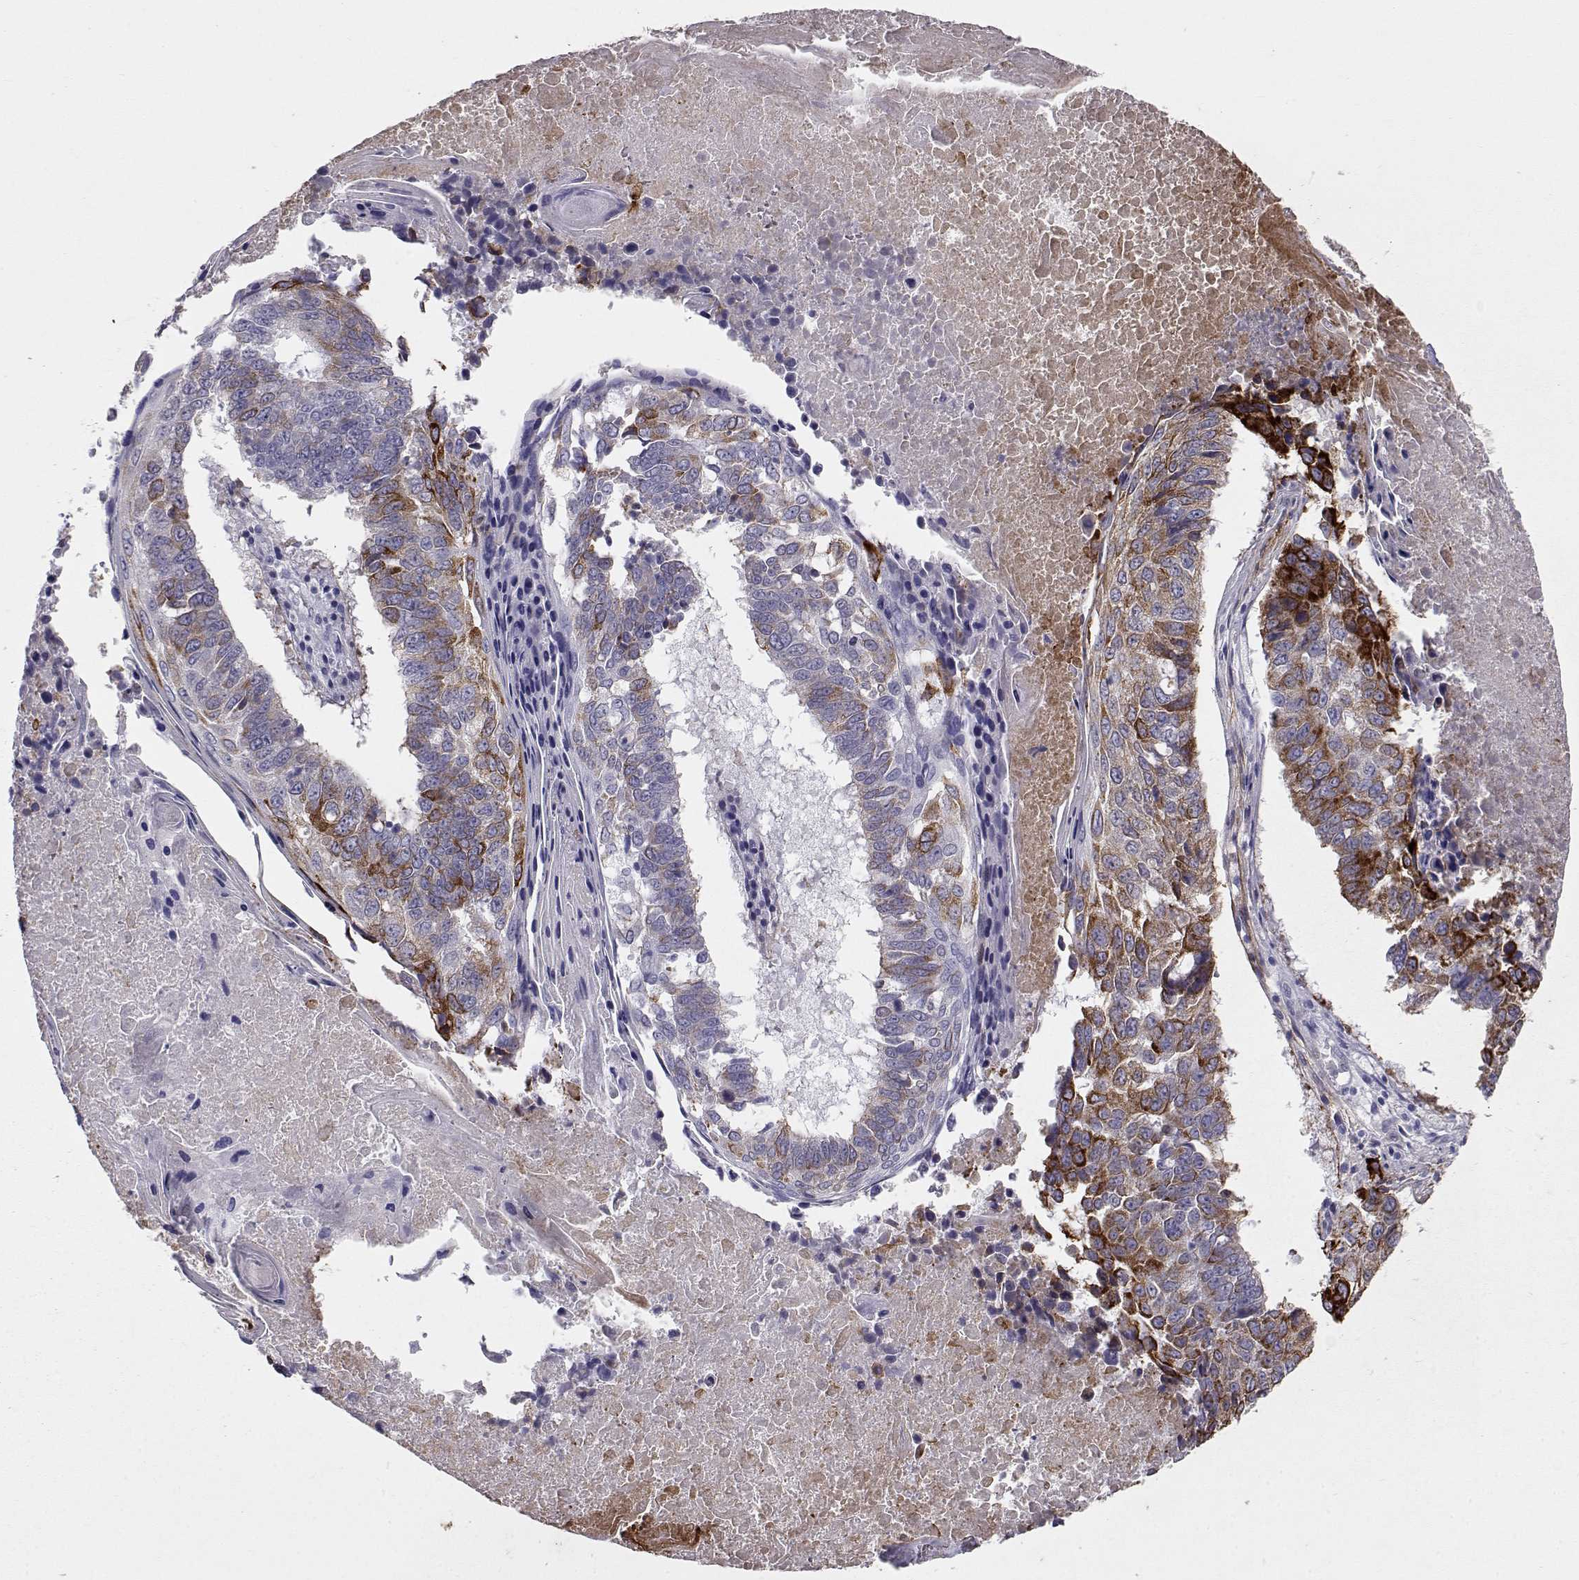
{"staining": {"intensity": "strong", "quantity": "<25%", "location": "cytoplasmic/membranous"}, "tissue": "lung cancer", "cell_type": "Tumor cells", "image_type": "cancer", "snomed": [{"axis": "morphology", "description": "Squamous cell carcinoma, NOS"}, {"axis": "topography", "description": "Lung"}], "caption": "Protein staining of lung squamous cell carcinoma tissue exhibits strong cytoplasmic/membranous positivity in about <25% of tumor cells. The protein of interest is shown in brown color, while the nuclei are stained blue.", "gene": "LAMB3", "patient": {"sex": "male", "age": 73}}